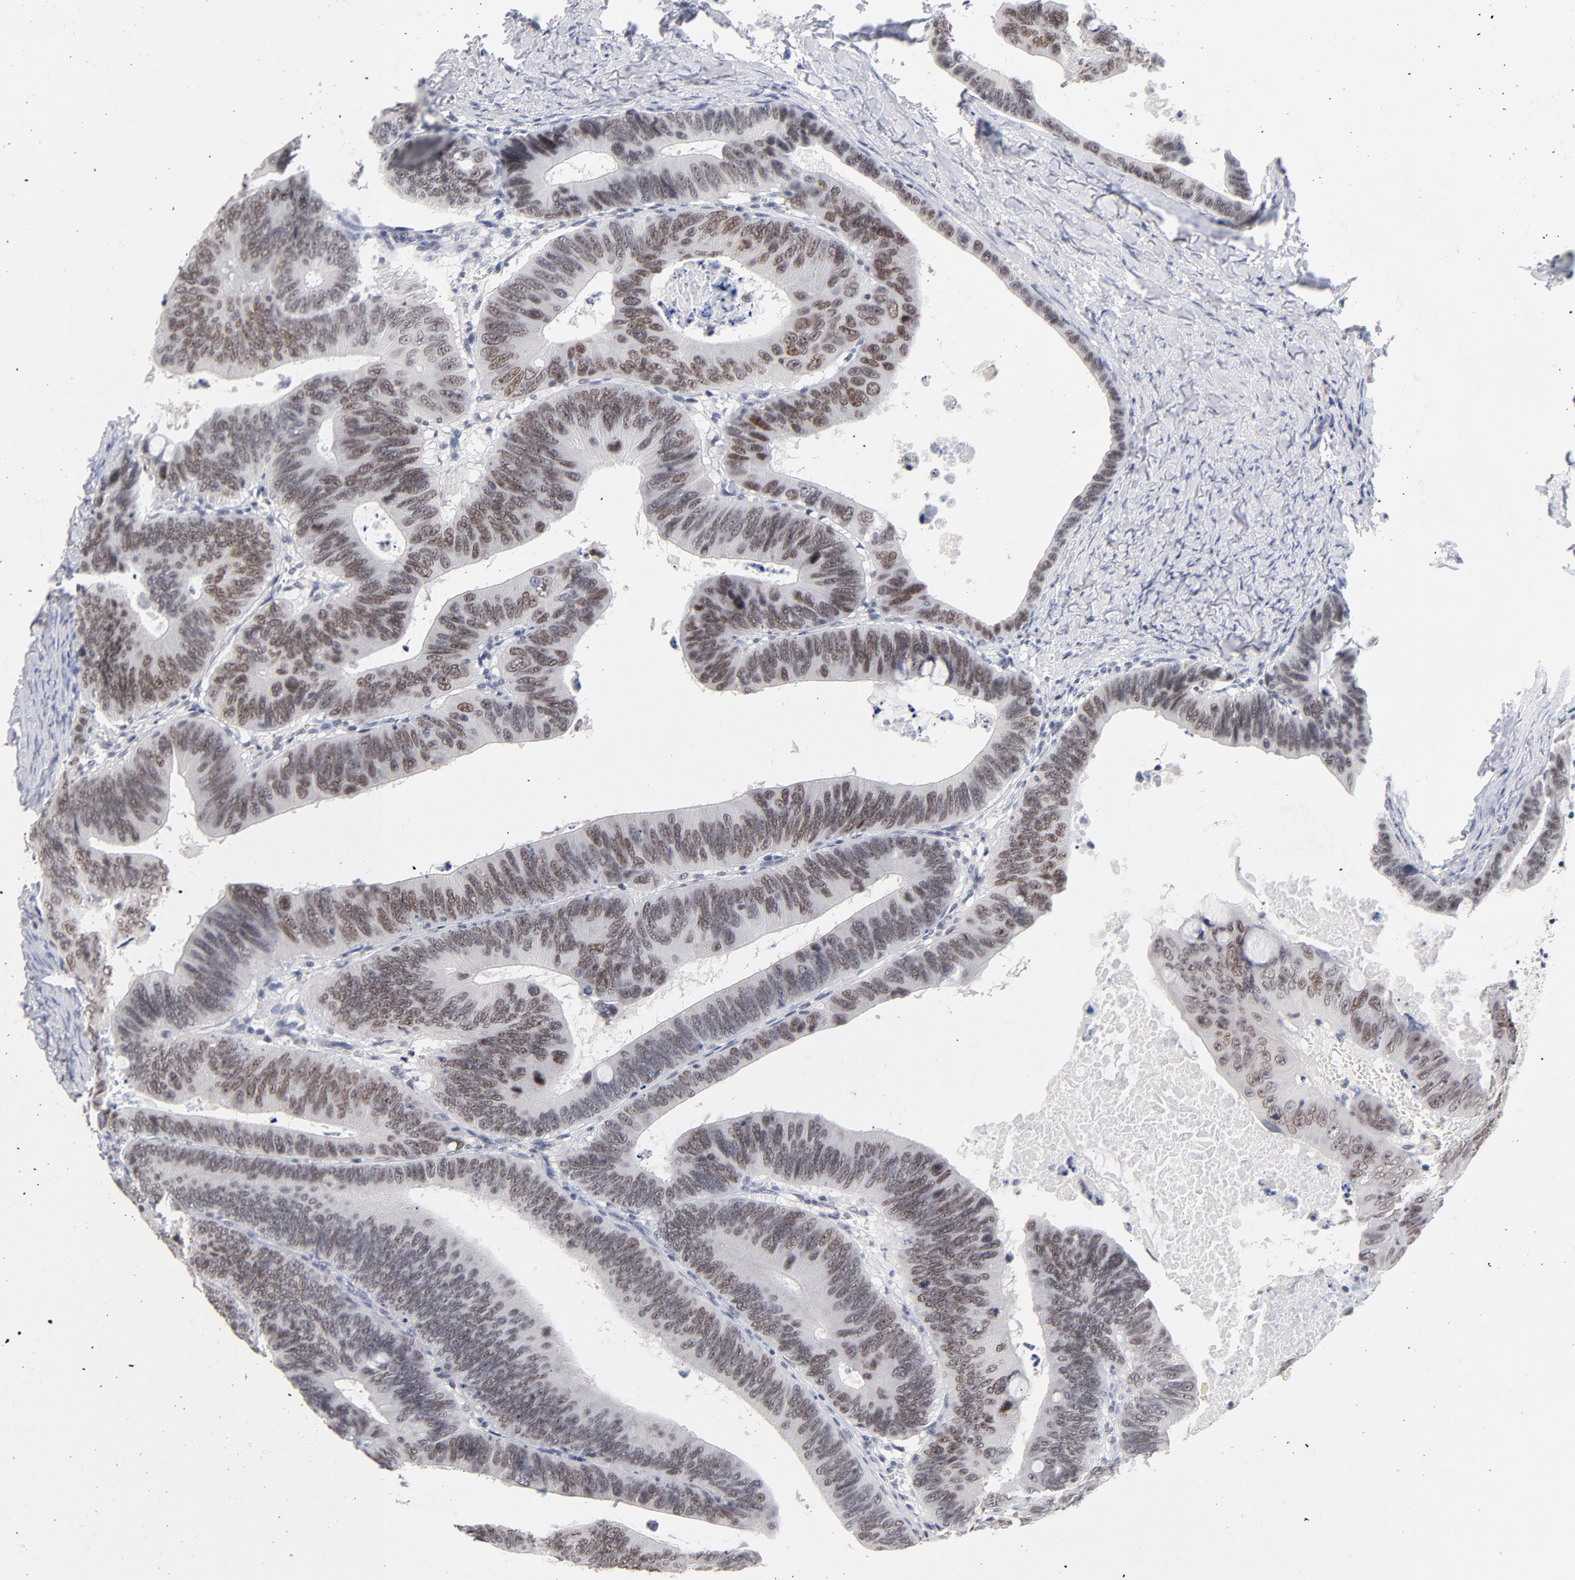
{"staining": {"intensity": "weak", "quantity": "25%-75%", "location": "nuclear"}, "tissue": "colorectal cancer", "cell_type": "Tumor cells", "image_type": "cancer", "snomed": [{"axis": "morphology", "description": "Adenocarcinoma, NOS"}, {"axis": "topography", "description": "Colon"}], "caption": "This image shows immunohistochemistry (IHC) staining of colorectal cancer (adenocarcinoma), with low weak nuclear staining in about 25%-75% of tumor cells.", "gene": "ORC2", "patient": {"sex": "female", "age": 55}}